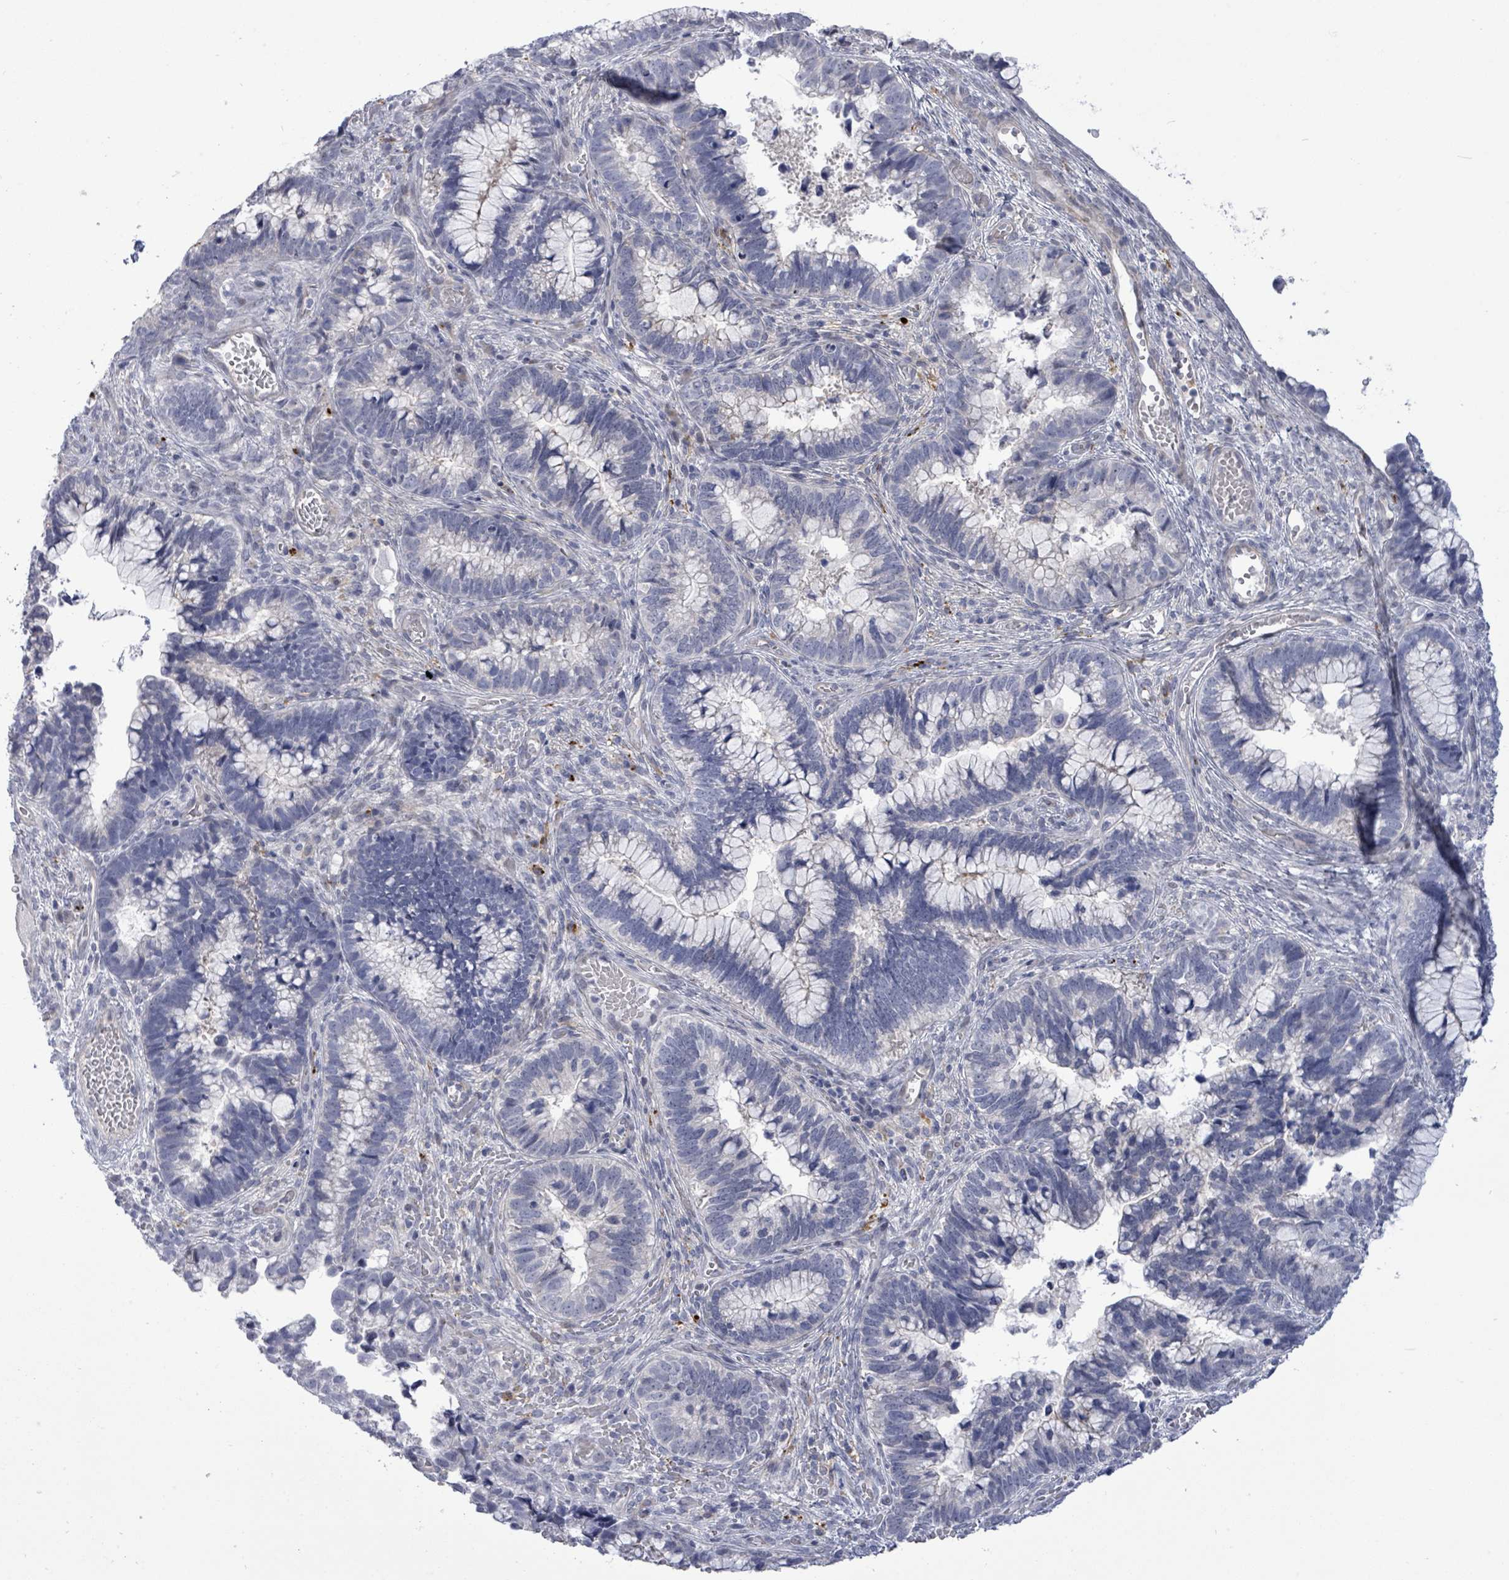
{"staining": {"intensity": "negative", "quantity": "none", "location": "none"}, "tissue": "cervical cancer", "cell_type": "Tumor cells", "image_type": "cancer", "snomed": [{"axis": "morphology", "description": "Adenocarcinoma, NOS"}, {"axis": "topography", "description": "Cervix"}], "caption": "Human adenocarcinoma (cervical) stained for a protein using immunohistochemistry reveals no positivity in tumor cells.", "gene": "CT45A5", "patient": {"sex": "female", "age": 44}}